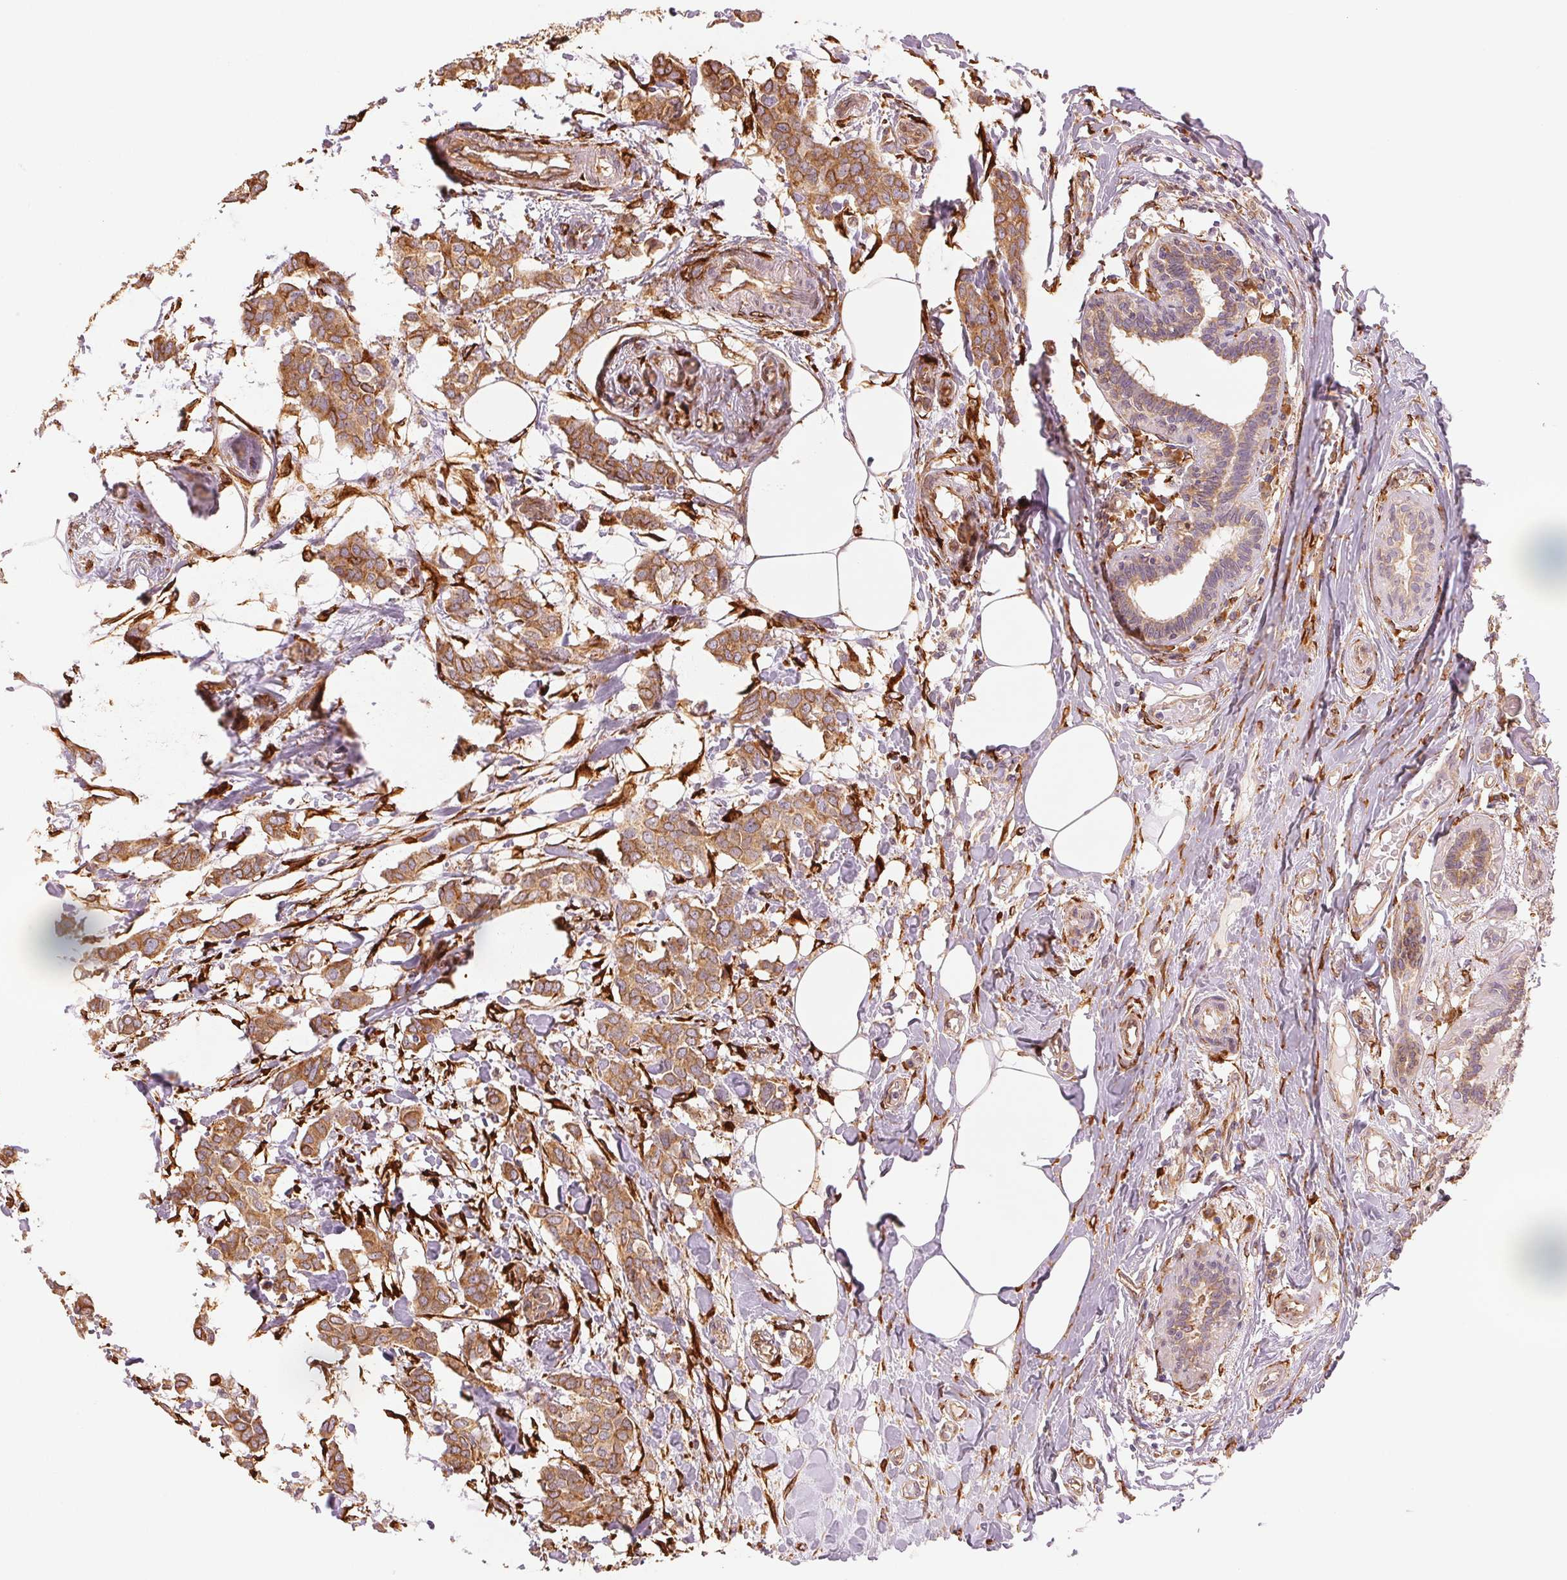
{"staining": {"intensity": "moderate", "quantity": ">75%", "location": "cytoplasmic/membranous"}, "tissue": "breast cancer", "cell_type": "Tumor cells", "image_type": "cancer", "snomed": [{"axis": "morphology", "description": "Duct carcinoma"}, {"axis": "topography", "description": "Breast"}], "caption": "Brown immunohistochemical staining in invasive ductal carcinoma (breast) displays moderate cytoplasmic/membranous expression in approximately >75% of tumor cells. The staining was performed using DAB, with brown indicating positive protein expression. Nuclei are stained blue with hematoxylin.", "gene": "RCN3", "patient": {"sex": "female", "age": 62}}